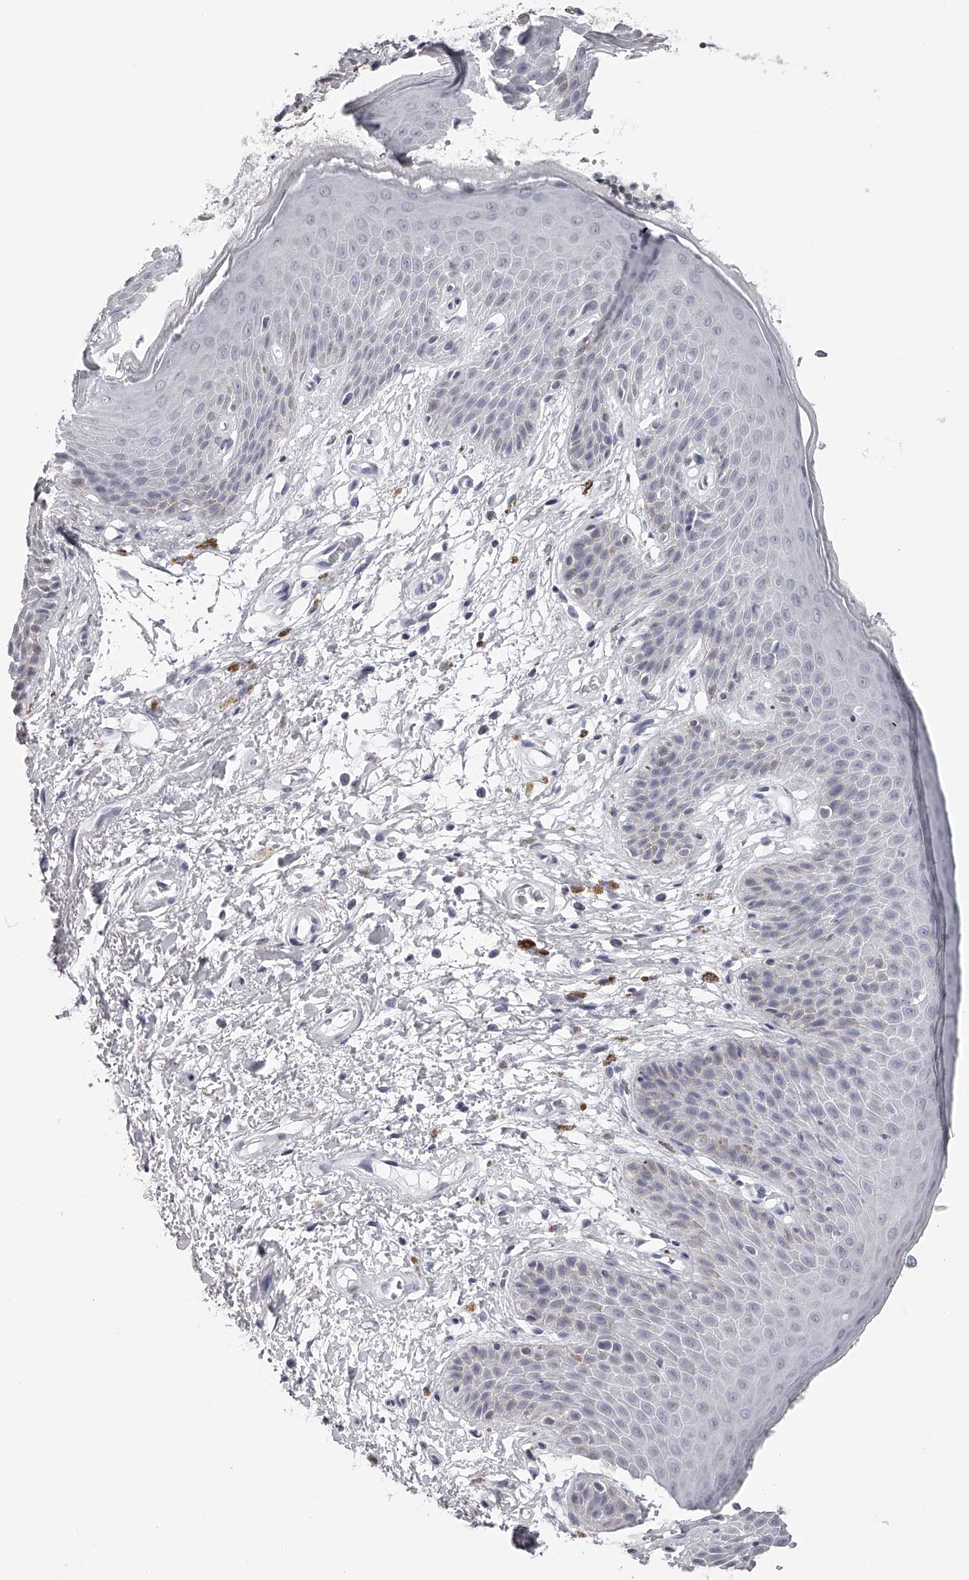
{"staining": {"intensity": "negative", "quantity": "none", "location": "none"}, "tissue": "skin", "cell_type": "Epidermal cells", "image_type": "normal", "snomed": [{"axis": "morphology", "description": "Normal tissue, NOS"}, {"axis": "topography", "description": "Anal"}], "caption": "The histopathology image demonstrates no significant expression in epidermal cells of skin. (Stains: DAB (3,3'-diaminobenzidine) immunohistochemistry (IHC) with hematoxylin counter stain, Microscopy: brightfield microscopy at high magnification).", "gene": "SEC11C", "patient": {"sex": "male", "age": 74}}